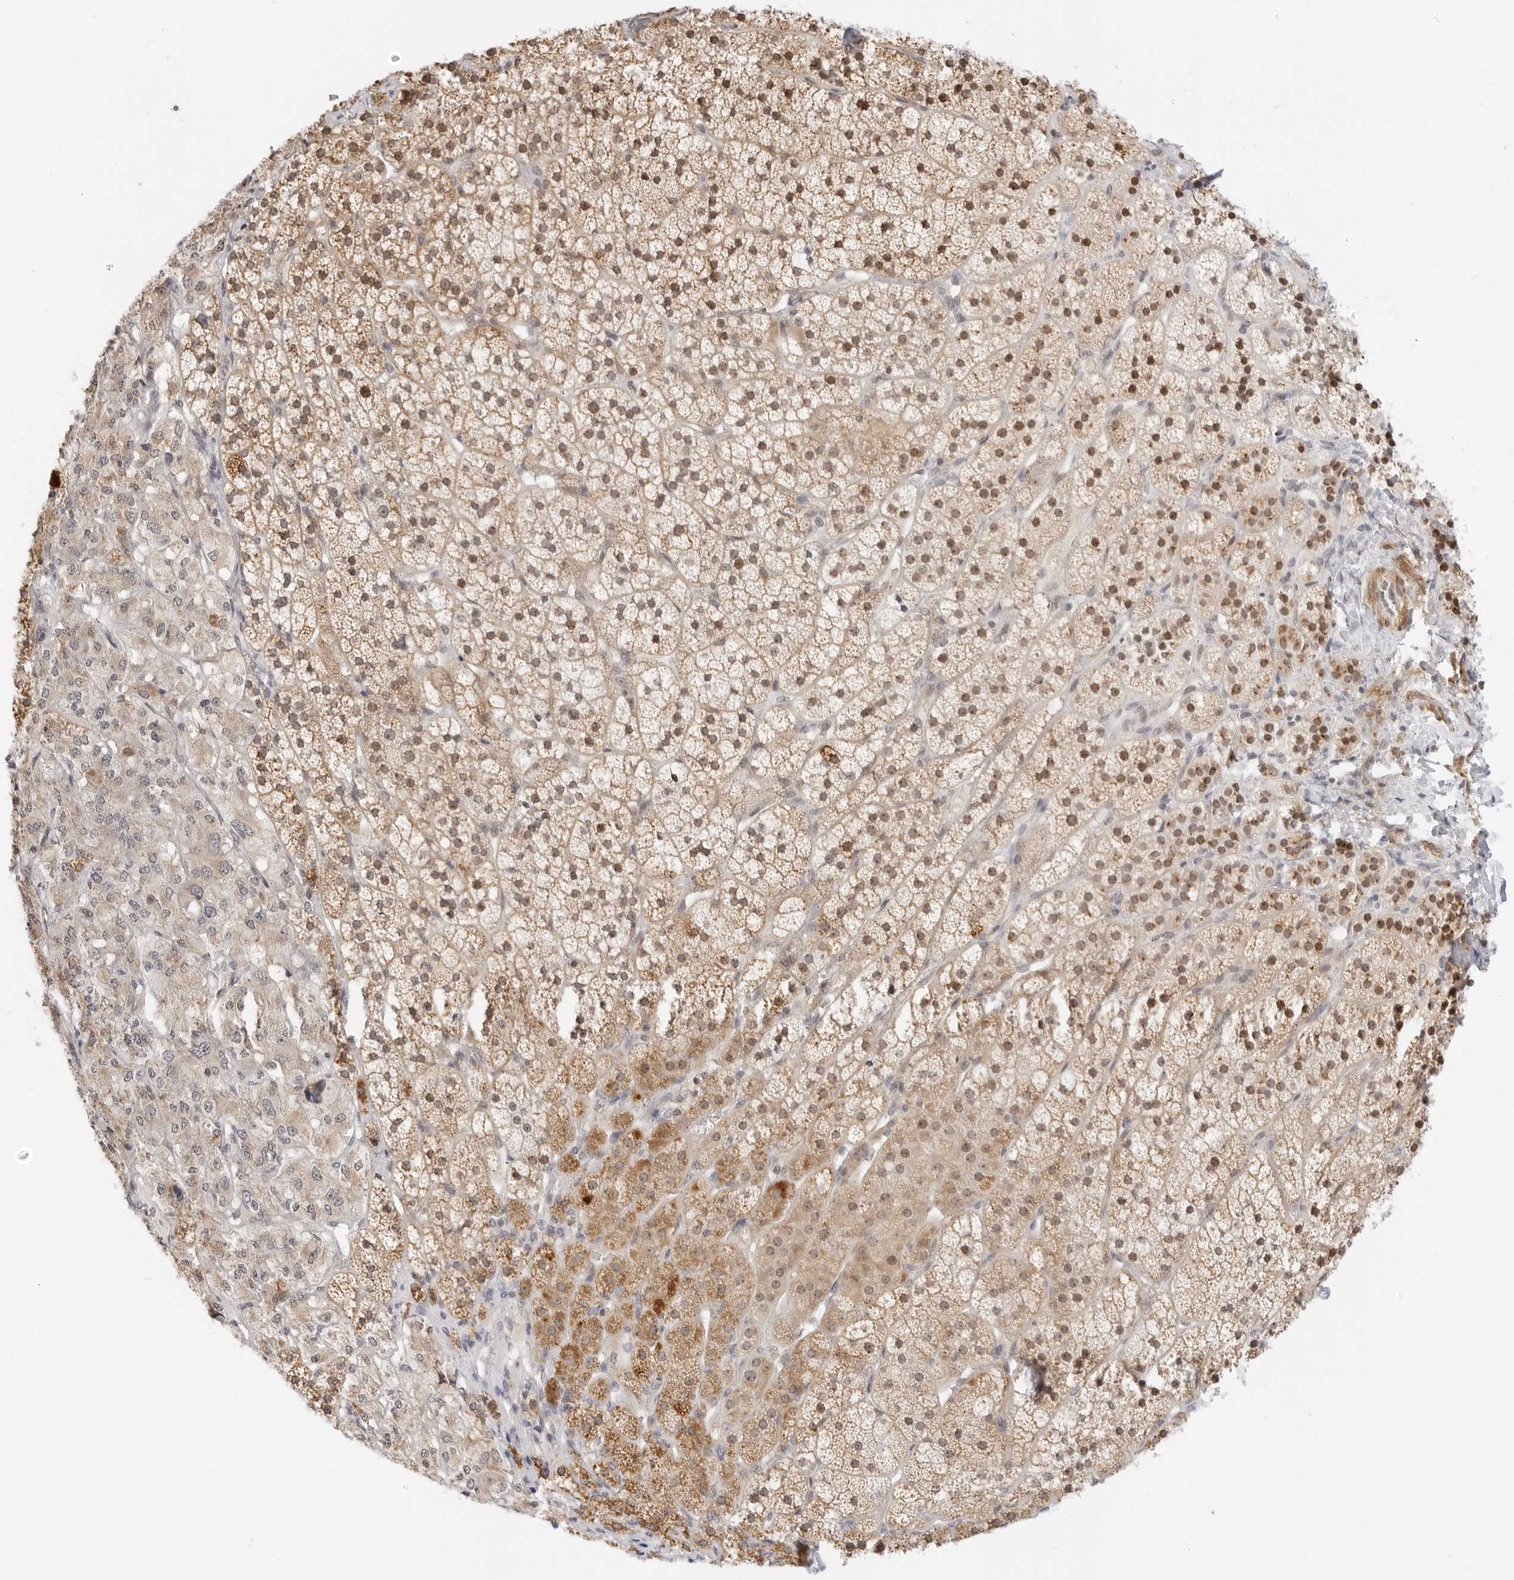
{"staining": {"intensity": "moderate", "quantity": ">75%", "location": "cytoplasmic/membranous,nuclear"}, "tissue": "adrenal gland", "cell_type": "Glandular cells", "image_type": "normal", "snomed": [{"axis": "morphology", "description": "Normal tissue, NOS"}, {"axis": "topography", "description": "Adrenal gland"}], "caption": "Glandular cells show moderate cytoplasmic/membranous,nuclear positivity in approximately >75% of cells in normal adrenal gland. (DAB (3,3'-diaminobenzidine) = brown stain, brightfield microscopy at high magnification).", "gene": "GORAB", "patient": {"sex": "female", "age": 44}}